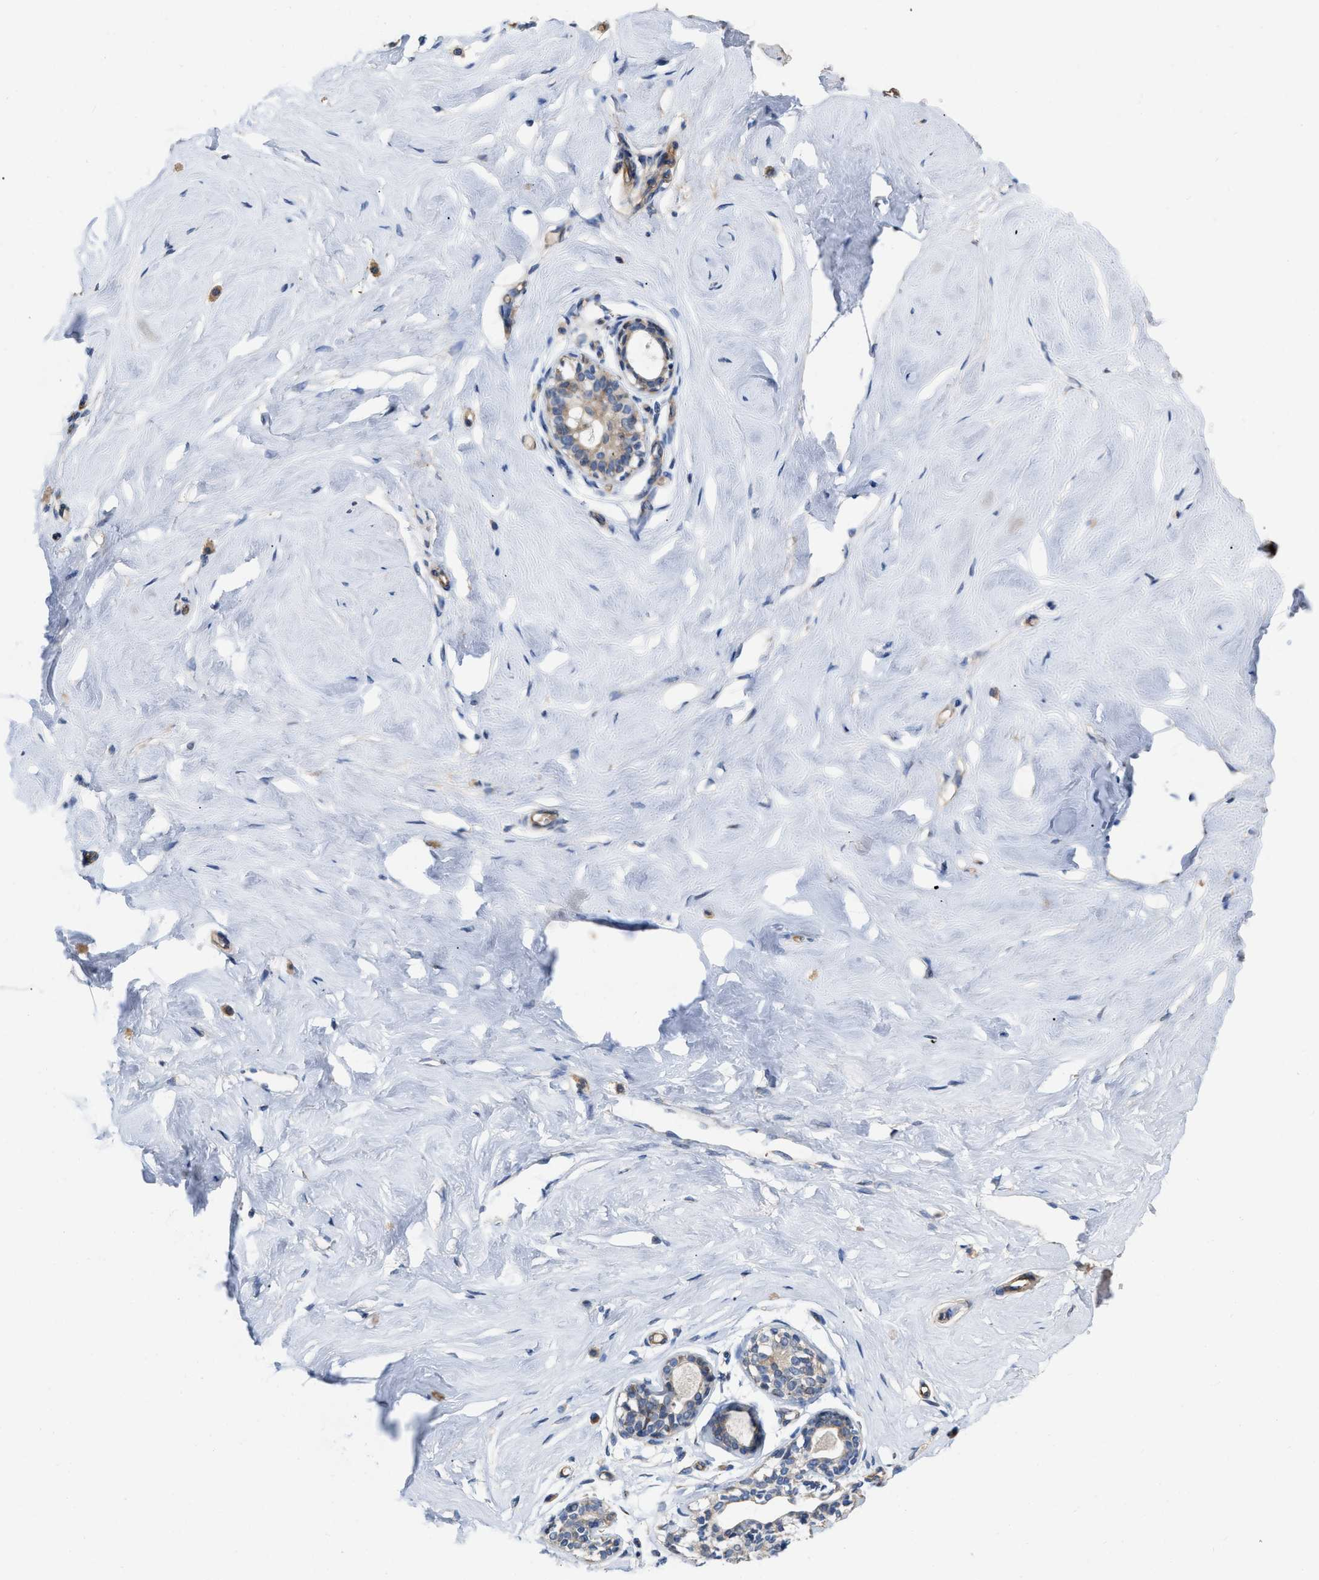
{"staining": {"intensity": "negative", "quantity": "none", "location": "none"}, "tissue": "breast", "cell_type": "Adipocytes", "image_type": "normal", "snomed": [{"axis": "morphology", "description": "Normal tissue, NOS"}, {"axis": "topography", "description": "Breast"}], "caption": "DAB immunohistochemical staining of normal breast displays no significant expression in adipocytes.", "gene": "SLC4A11", "patient": {"sex": "female", "age": 23}}